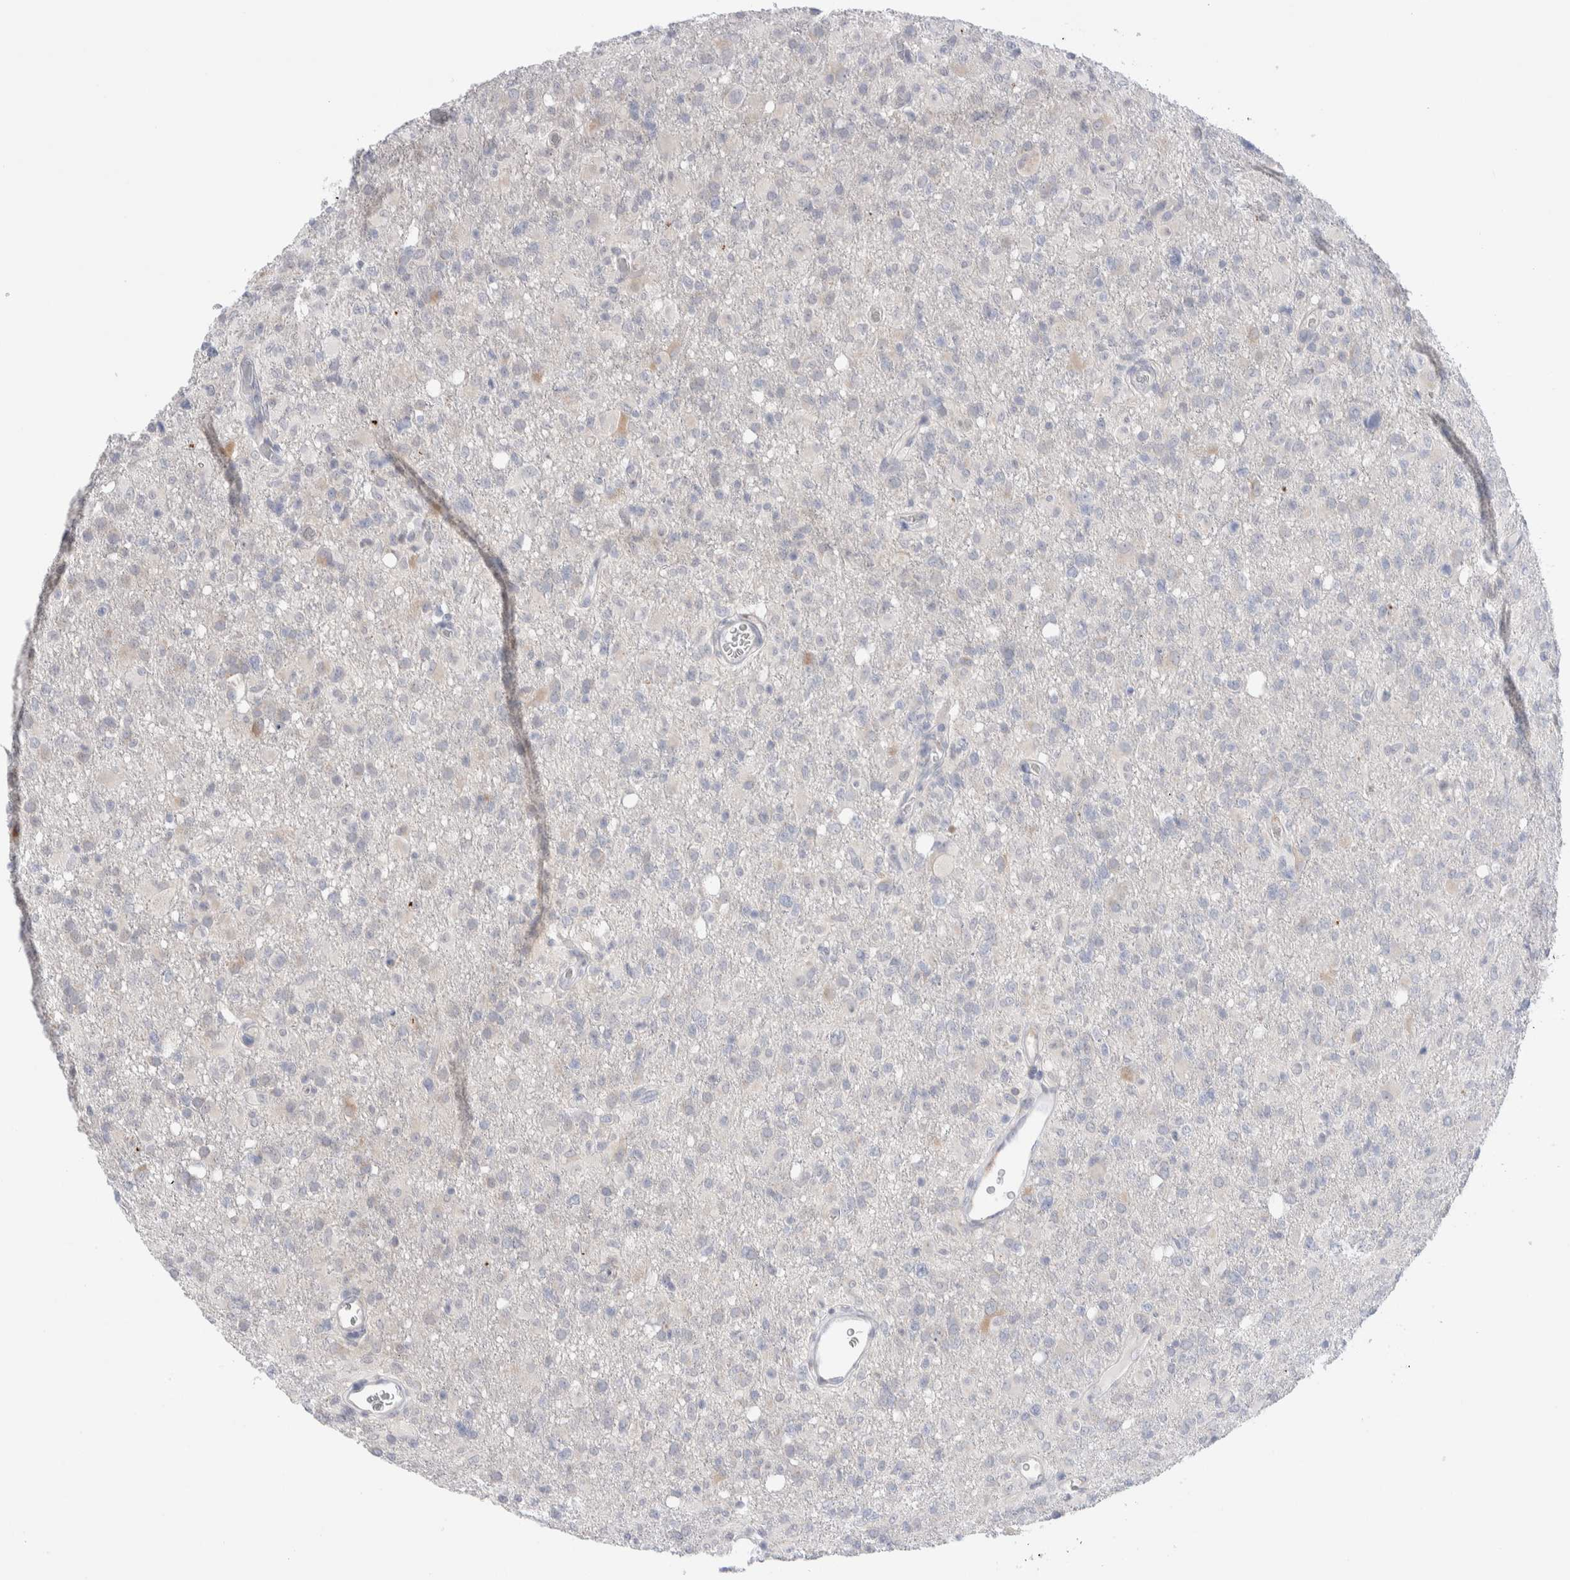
{"staining": {"intensity": "negative", "quantity": "none", "location": "none"}, "tissue": "glioma", "cell_type": "Tumor cells", "image_type": "cancer", "snomed": [{"axis": "morphology", "description": "Glioma, malignant, High grade"}, {"axis": "topography", "description": "Brain"}], "caption": "The IHC image has no significant expression in tumor cells of glioma tissue.", "gene": "C1orf112", "patient": {"sex": "female", "age": 57}}